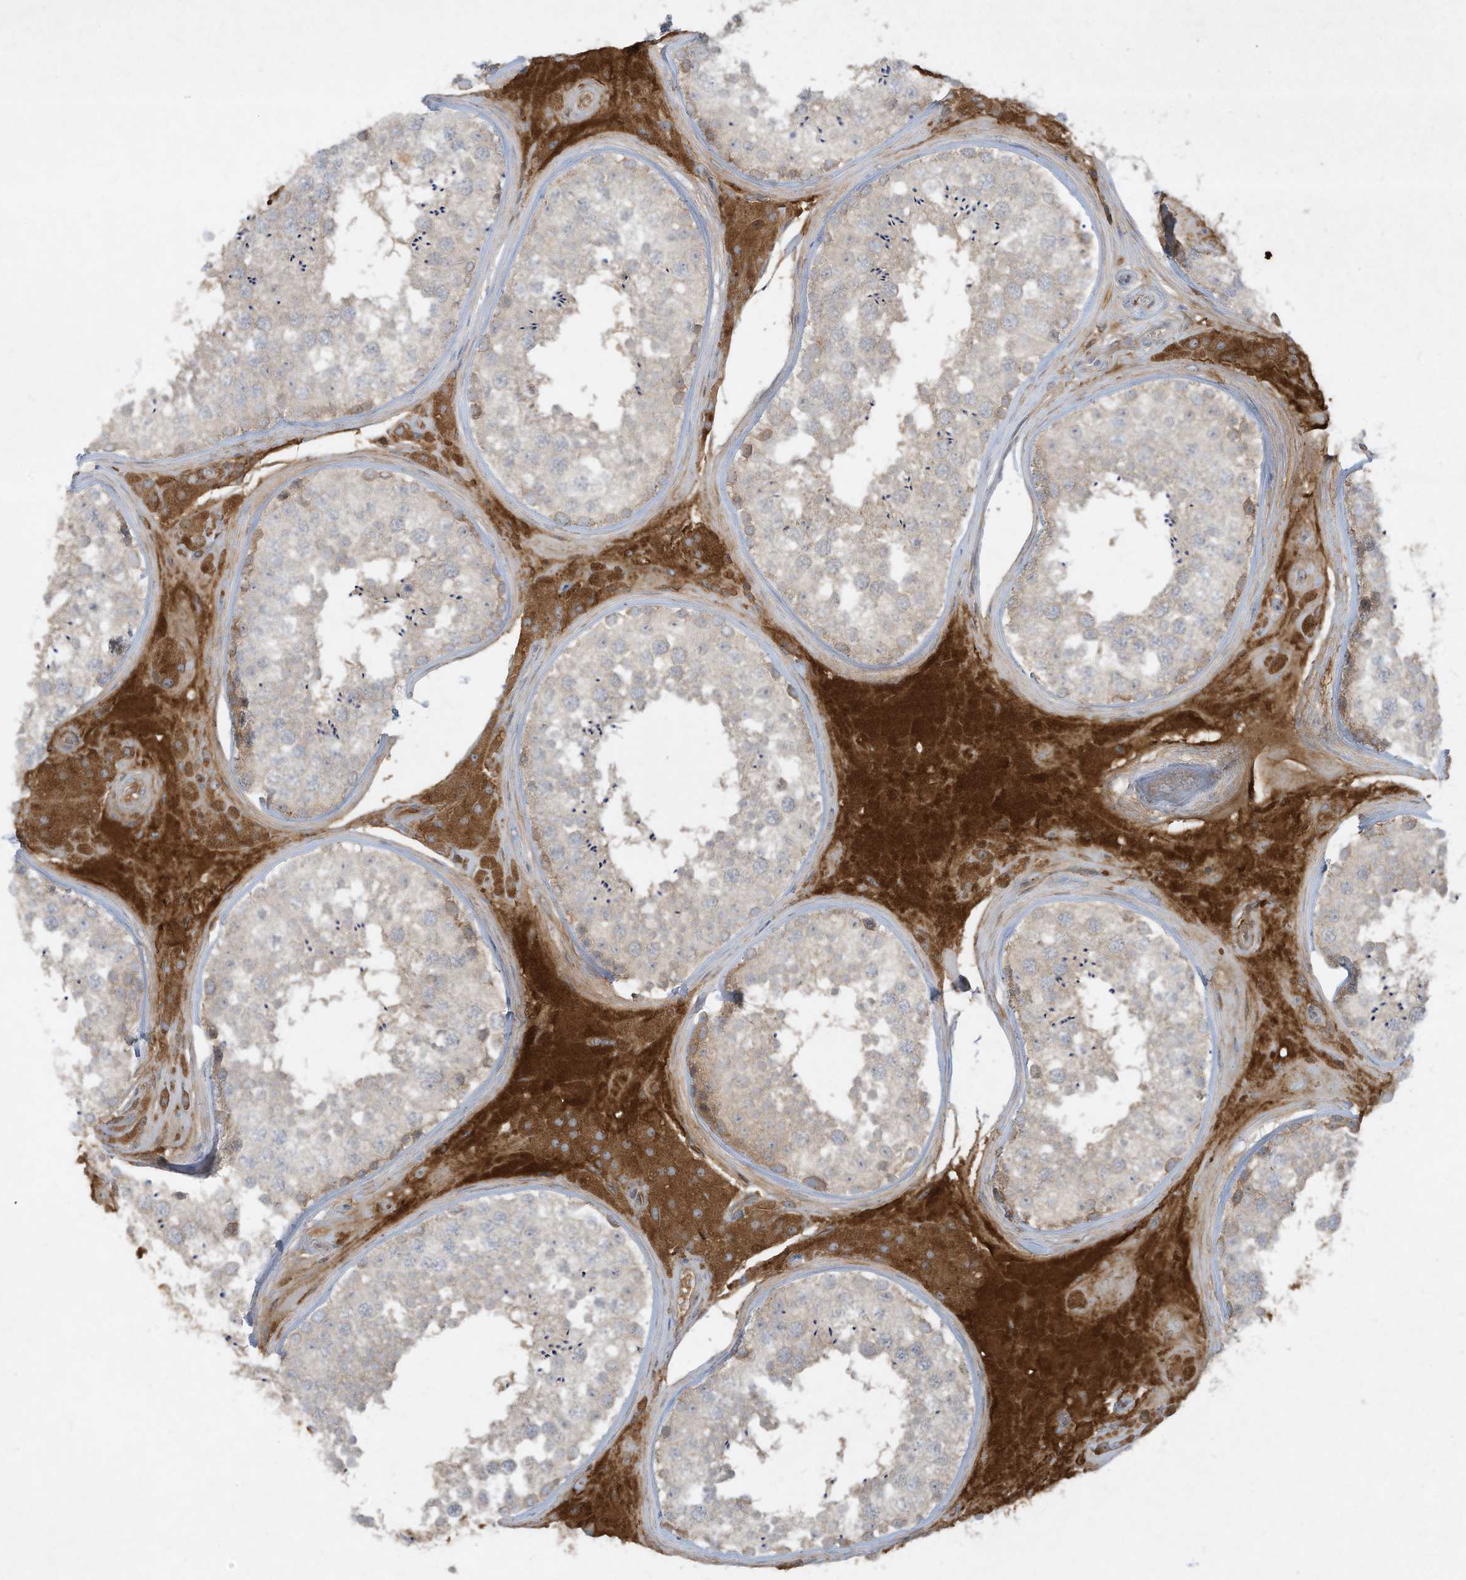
{"staining": {"intensity": "moderate", "quantity": "<25%", "location": "cytoplasmic/membranous"}, "tissue": "testis", "cell_type": "Cells in seminiferous ducts", "image_type": "normal", "snomed": [{"axis": "morphology", "description": "Normal tissue, NOS"}, {"axis": "topography", "description": "Testis"}], "caption": "Cells in seminiferous ducts show low levels of moderate cytoplasmic/membranous positivity in about <25% of cells in normal testis. The staining was performed using DAB, with brown indicating positive protein expression. Nuclei are stained blue with hematoxylin.", "gene": "FETUB", "patient": {"sex": "male", "age": 46}}